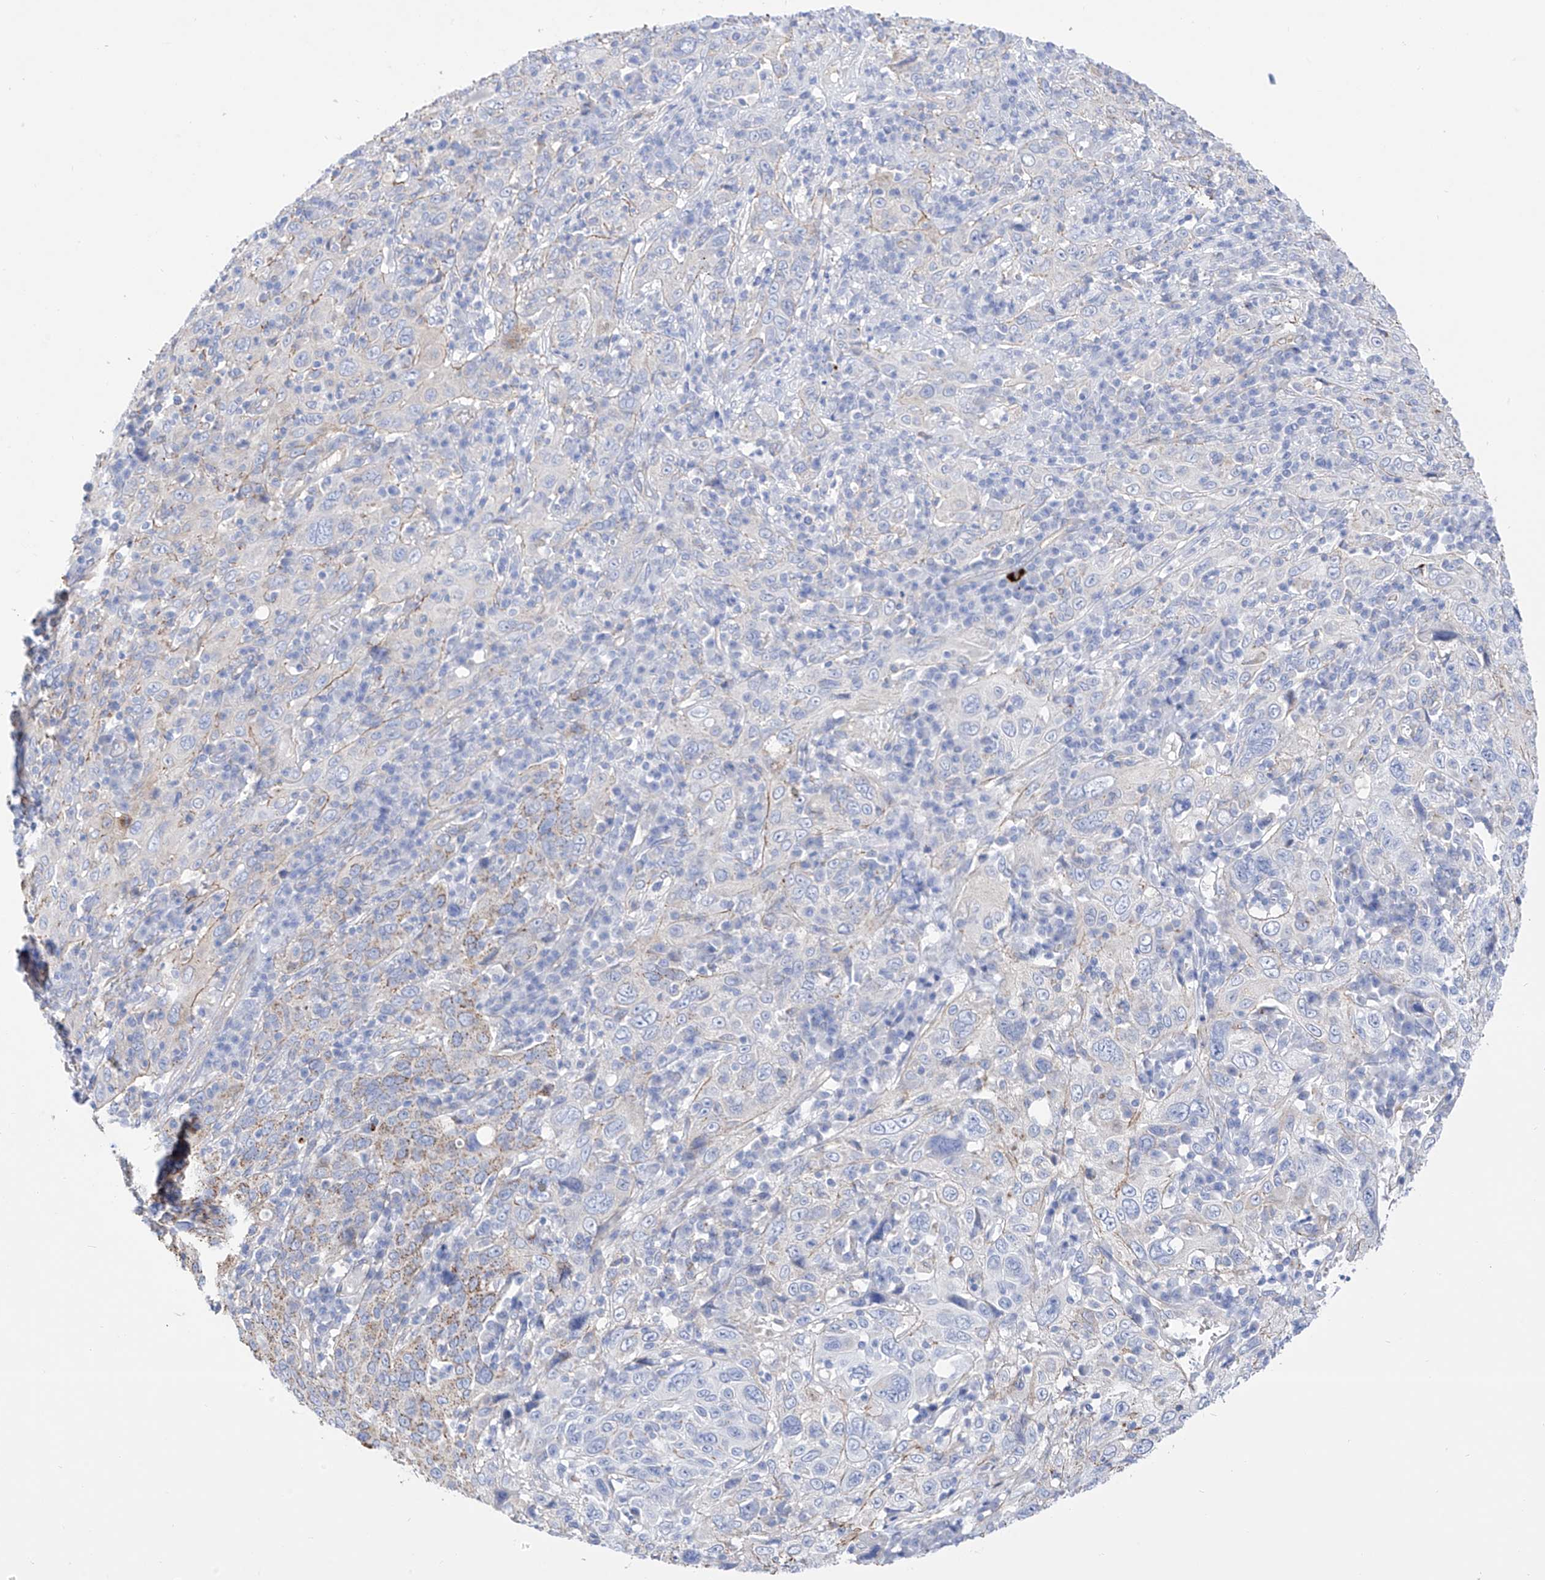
{"staining": {"intensity": "weak", "quantity": "<25%", "location": "cytoplasmic/membranous"}, "tissue": "cervical cancer", "cell_type": "Tumor cells", "image_type": "cancer", "snomed": [{"axis": "morphology", "description": "Squamous cell carcinoma, NOS"}, {"axis": "topography", "description": "Cervix"}], "caption": "Squamous cell carcinoma (cervical) stained for a protein using immunohistochemistry (IHC) demonstrates no staining tumor cells.", "gene": "ZNF653", "patient": {"sex": "female", "age": 46}}